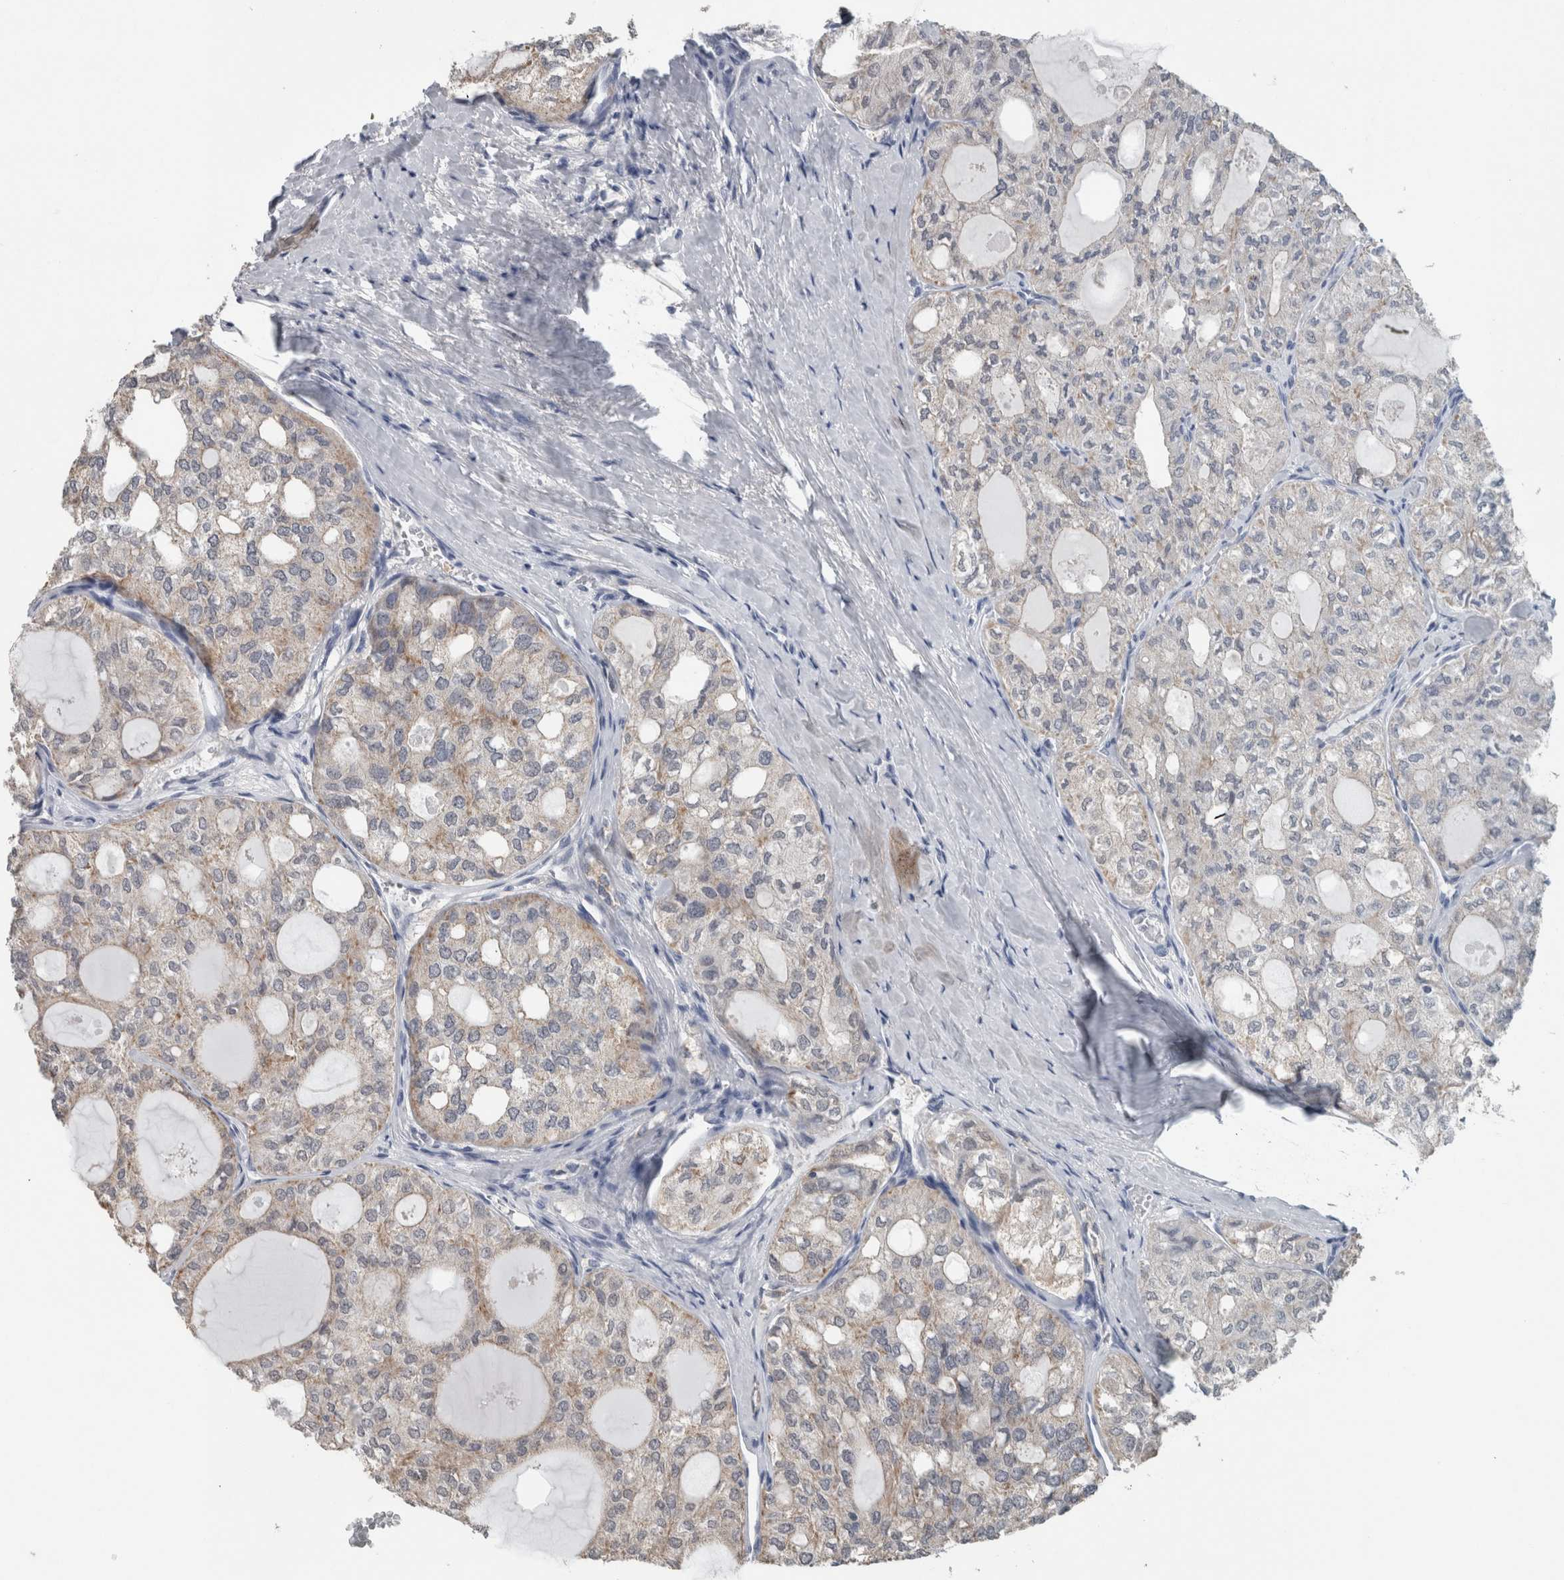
{"staining": {"intensity": "weak", "quantity": "25%-75%", "location": "cytoplasmic/membranous"}, "tissue": "thyroid cancer", "cell_type": "Tumor cells", "image_type": "cancer", "snomed": [{"axis": "morphology", "description": "Follicular adenoma carcinoma, NOS"}, {"axis": "topography", "description": "Thyroid gland"}], "caption": "A photomicrograph of thyroid cancer (follicular adenoma carcinoma) stained for a protein shows weak cytoplasmic/membranous brown staining in tumor cells. (Brightfield microscopy of DAB IHC at high magnification).", "gene": "ACSF2", "patient": {"sex": "male", "age": 75}}